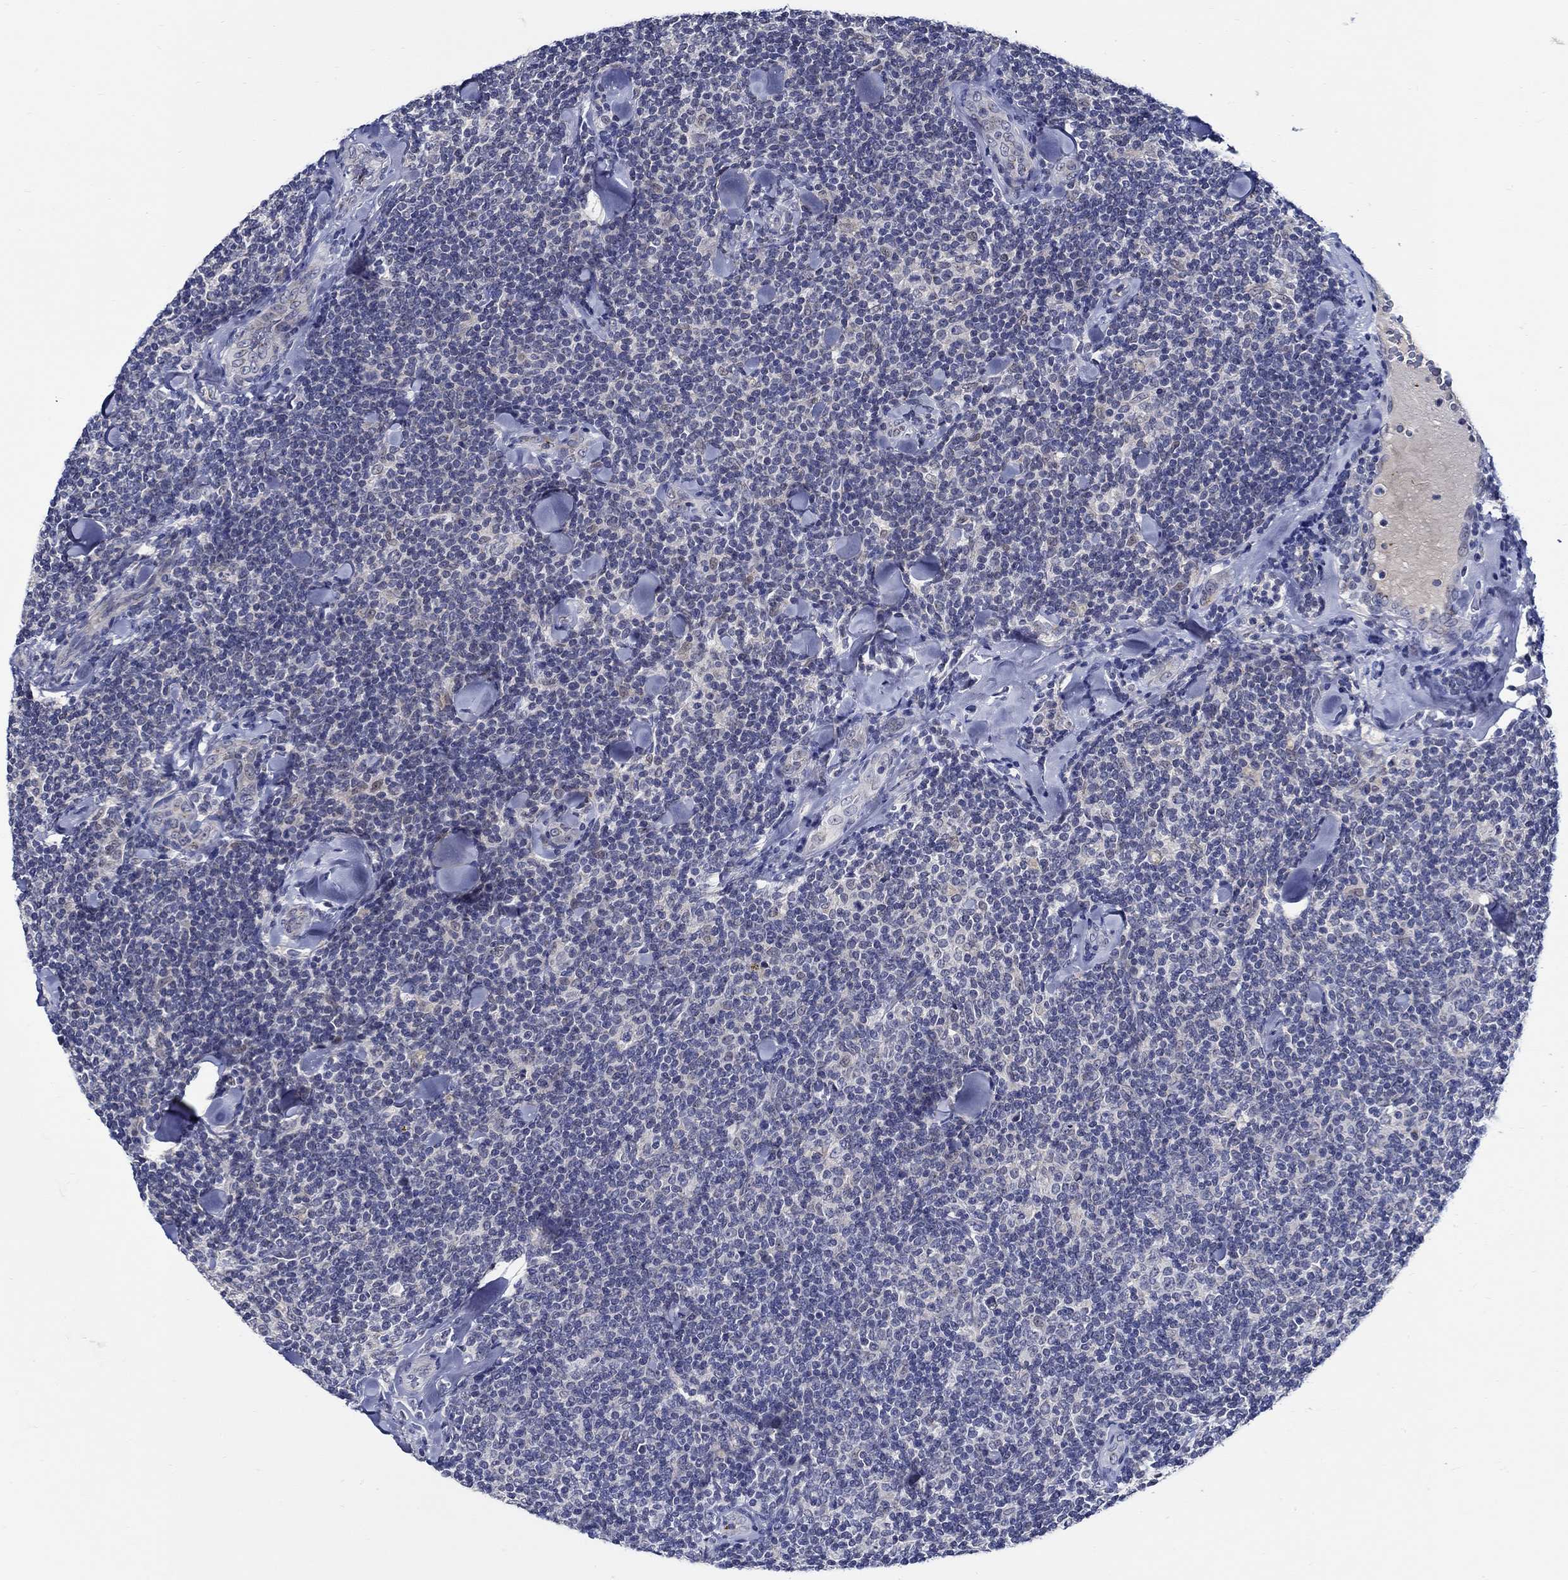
{"staining": {"intensity": "negative", "quantity": "none", "location": "none"}, "tissue": "lymphoma", "cell_type": "Tumor cells", "image_type": "cancer", "snomed": [{"axis": "morphology", "description": "Malignant lymphoma, non-Hodgkin's type, Low grade"}, {"axis": "topography", "description": "Lymph node"}], "caption": "Immunohistochemical staining of low-grade malignant lymphoma, non-Hodgkin's type shows no significant positivity in tumor cells. (Stains: DAB immunohistochemistry (IHC) with hematoxylin counter stain, Microscopy: brightfield microscopy at high magnification).", "gene": "ALOX12", "patient": {"sex": "female", "age": 56}}